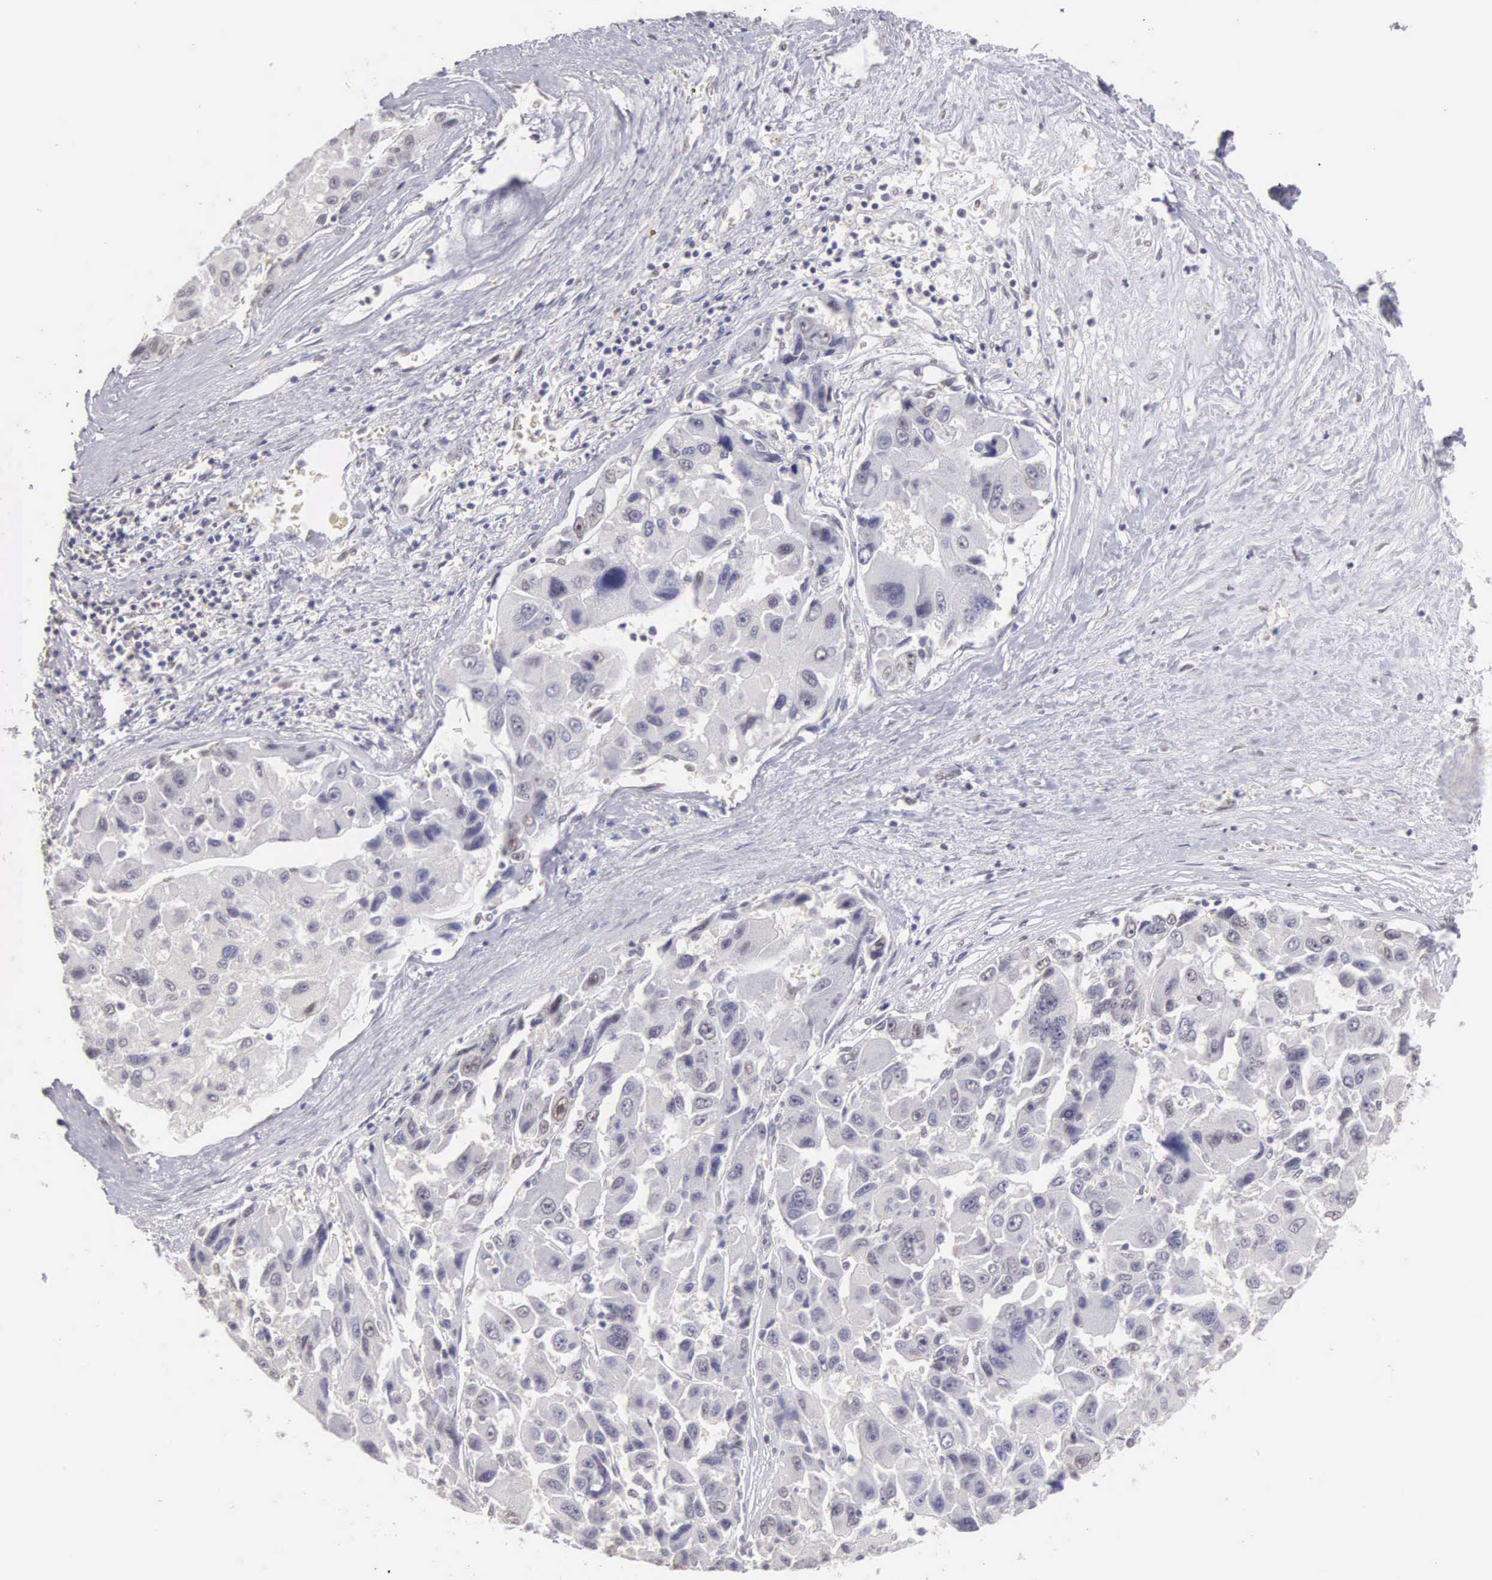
{"staining": {"intensity": "negative", "quantity": "none", "location": "none"}, "tissue": "liver cancer", "cell_type": "Tumor cells", "image_type": "cancer", "snomed": [{"axis": "morphology", "description": "Carcinoma, Hepatocellular, NOS"}, {"axis": "topography", "description": "Liver"}], "caption": "An immunohistochemistry photomicrograph of liver hepatocellular carcinoma is shown. There is no staining in tumor cells of liver hepatocellular carcinoma.", "gene": "UBA1", "patient": {"sex": "male", "age": 64}}